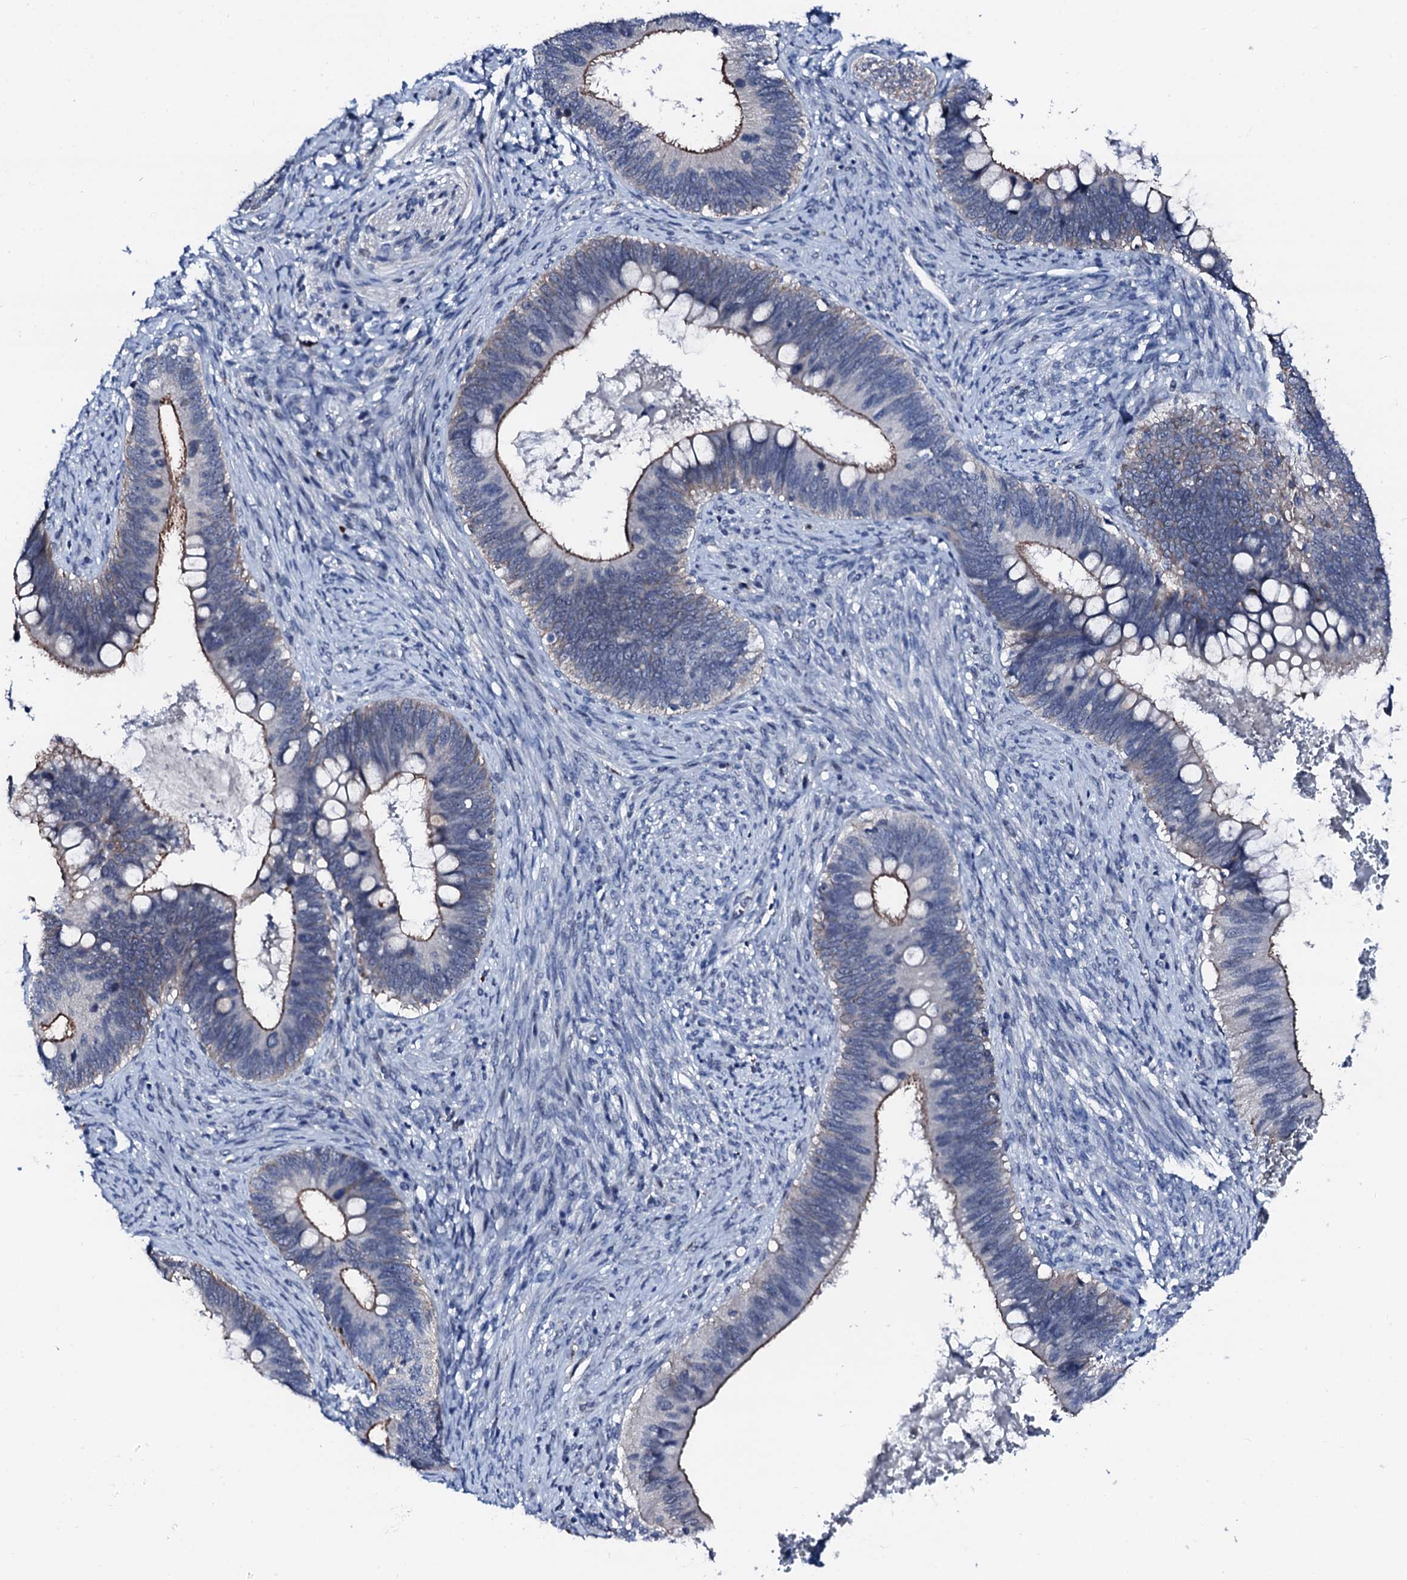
{"staining": {"intensity": "moderate", "quantity": "<25%", "location": "cytoplasmic/membranous"}, "tissue": "cervical cancer", "cell_type": "Tumor cells", "image_type": "cancer", "snomed": [{"axis": "morphology", "description": "Adenocarcinoma, NOS"}, {"axis": "topography", "description": "Cervix"}], "caption": "IHC (DAB (3,3'-diaminobenzidine)) staining of cervical cancer (adenocarcinoma) displays moderate cytoplasmic/membranous protein expression in approximately <25% of tumor cells. The protein is stained brown, and the nuclei are stained in blue (DAB (3,3'-diaminobenzidine) IHC with brightfield microscopy, high magnification).", "gene": "TRAFD1", "patient": {"sex": "female", "age": 42}}